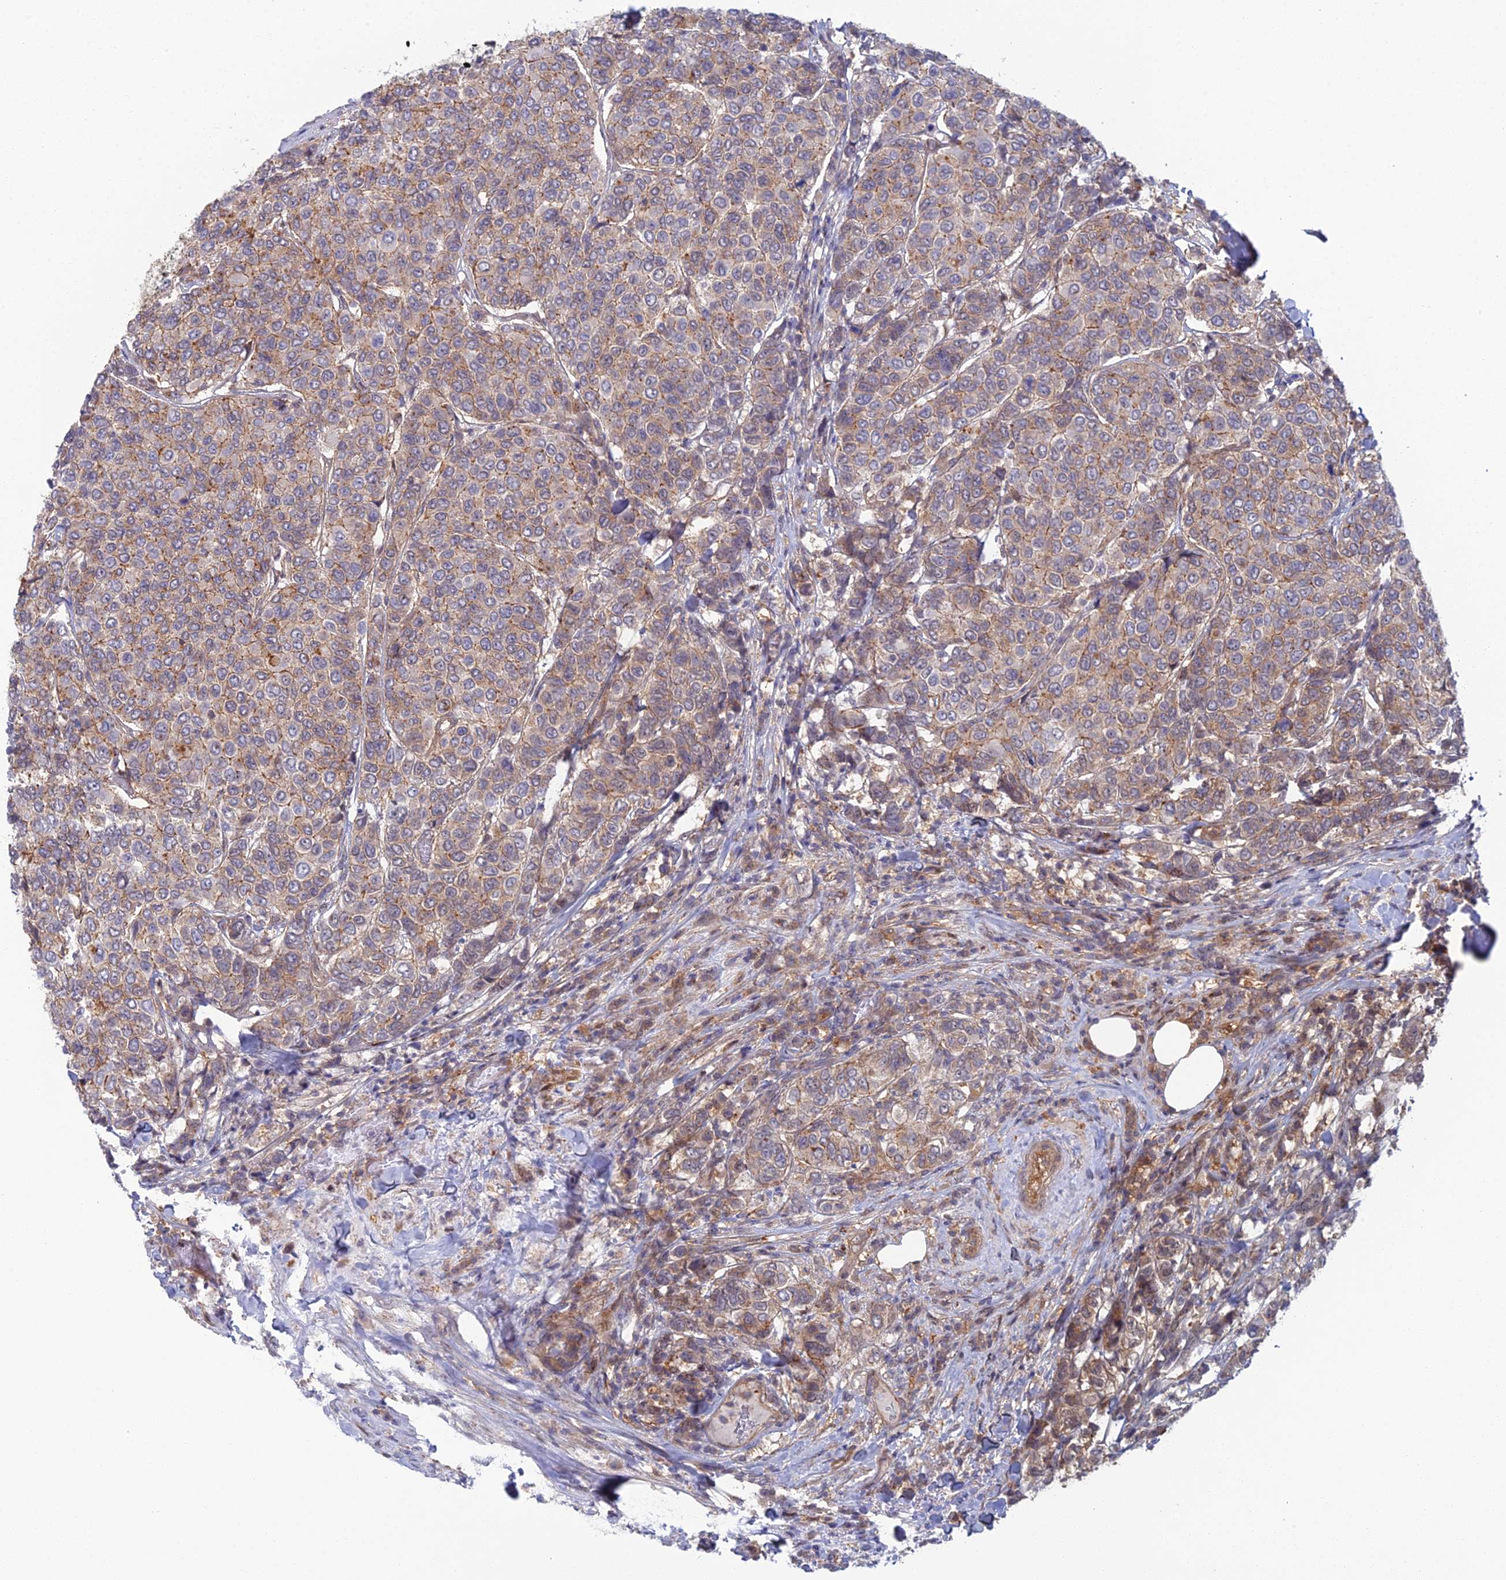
{"staining": {"intensity": "moderate", "quantity": "25%-75%", "location": "cytoplasmic/membranous"}, "tissue": "breast cancer", "cell_type": "Tumor cells", "image_type": "cancer", "snomed": [{"axis": "morphology", "description": "Duct carcinoma"}, {"axis": "topography", "description": "Breast"}], "caption": "DAB (3,3'-diaminobenzidine) immunohistochemical staining of breast cancer (infiltrating ductal carcinoma) exhibits moderate cytoplasmic/membranous protein staining in about 25%-75% of tumor cells. Nuclei are stained in blue.", "gene": "ABHD1", "patient": {"sex": "female", "age": 55}}